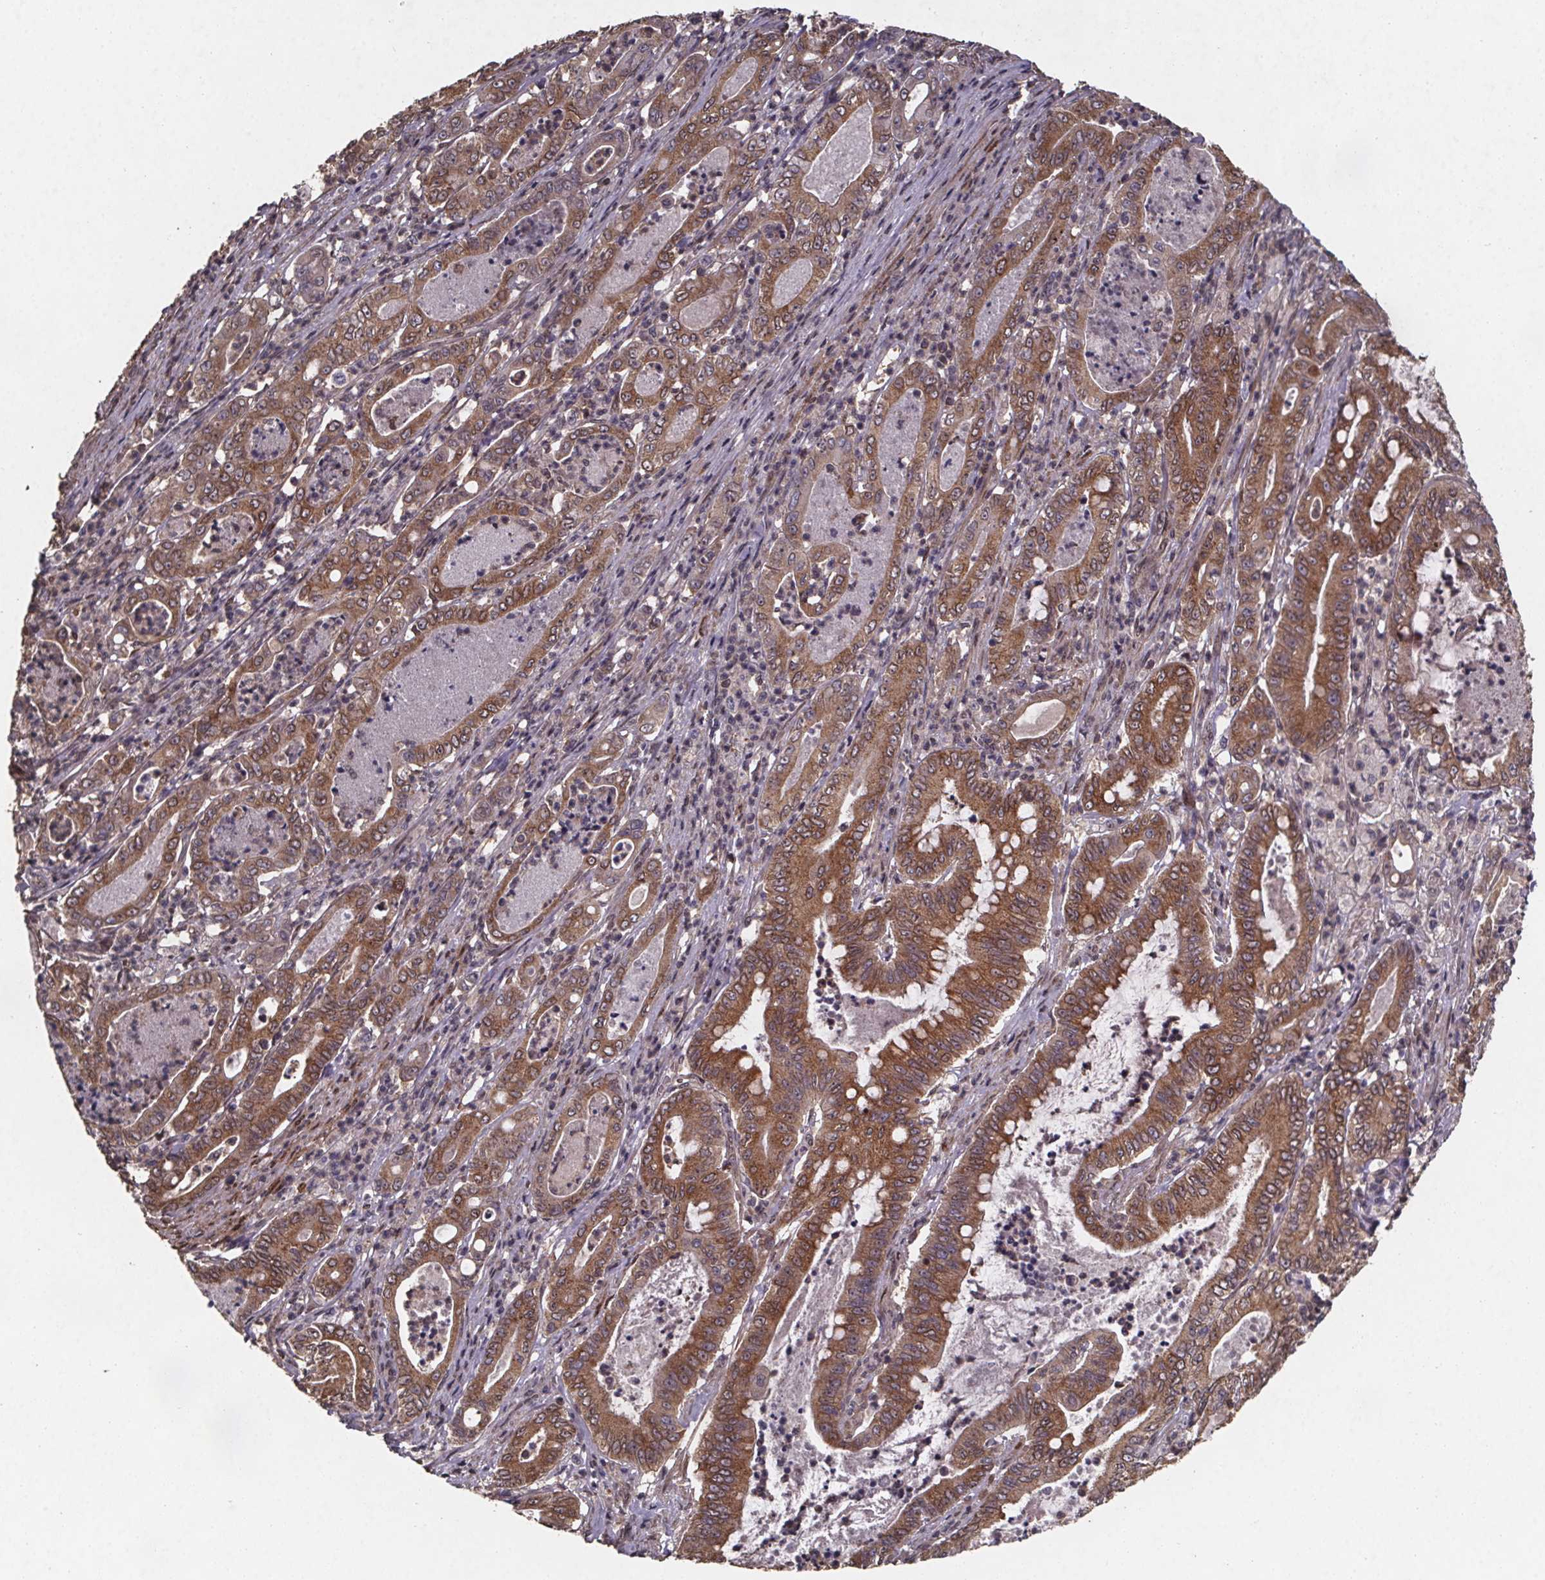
{"staining": {"intensity": "moderate", "quantity": ">75%", "location": "cytoplasmic/membranous"}, "tissue": "pancreatic cancer", "cell_type": "Tumor cells", "image_type": "cancer", "snomed": [{"axis": "morphology", "description": "Adenocarcinoma, NOS"}, {"axis": "topography", "description": "Pancreas"}], "caption": "Pancreatic adenocarcinoma stained with IHC shows moderate cytoplasmic/membranous positivity in approximately >75% of tumor cells. (DAB (3,3'-diaminobenzidine) IHC with brightfield microscopy, high magnification).", "gene": "PIERCE2", "patient": {"sex": "male", "age": 71}}